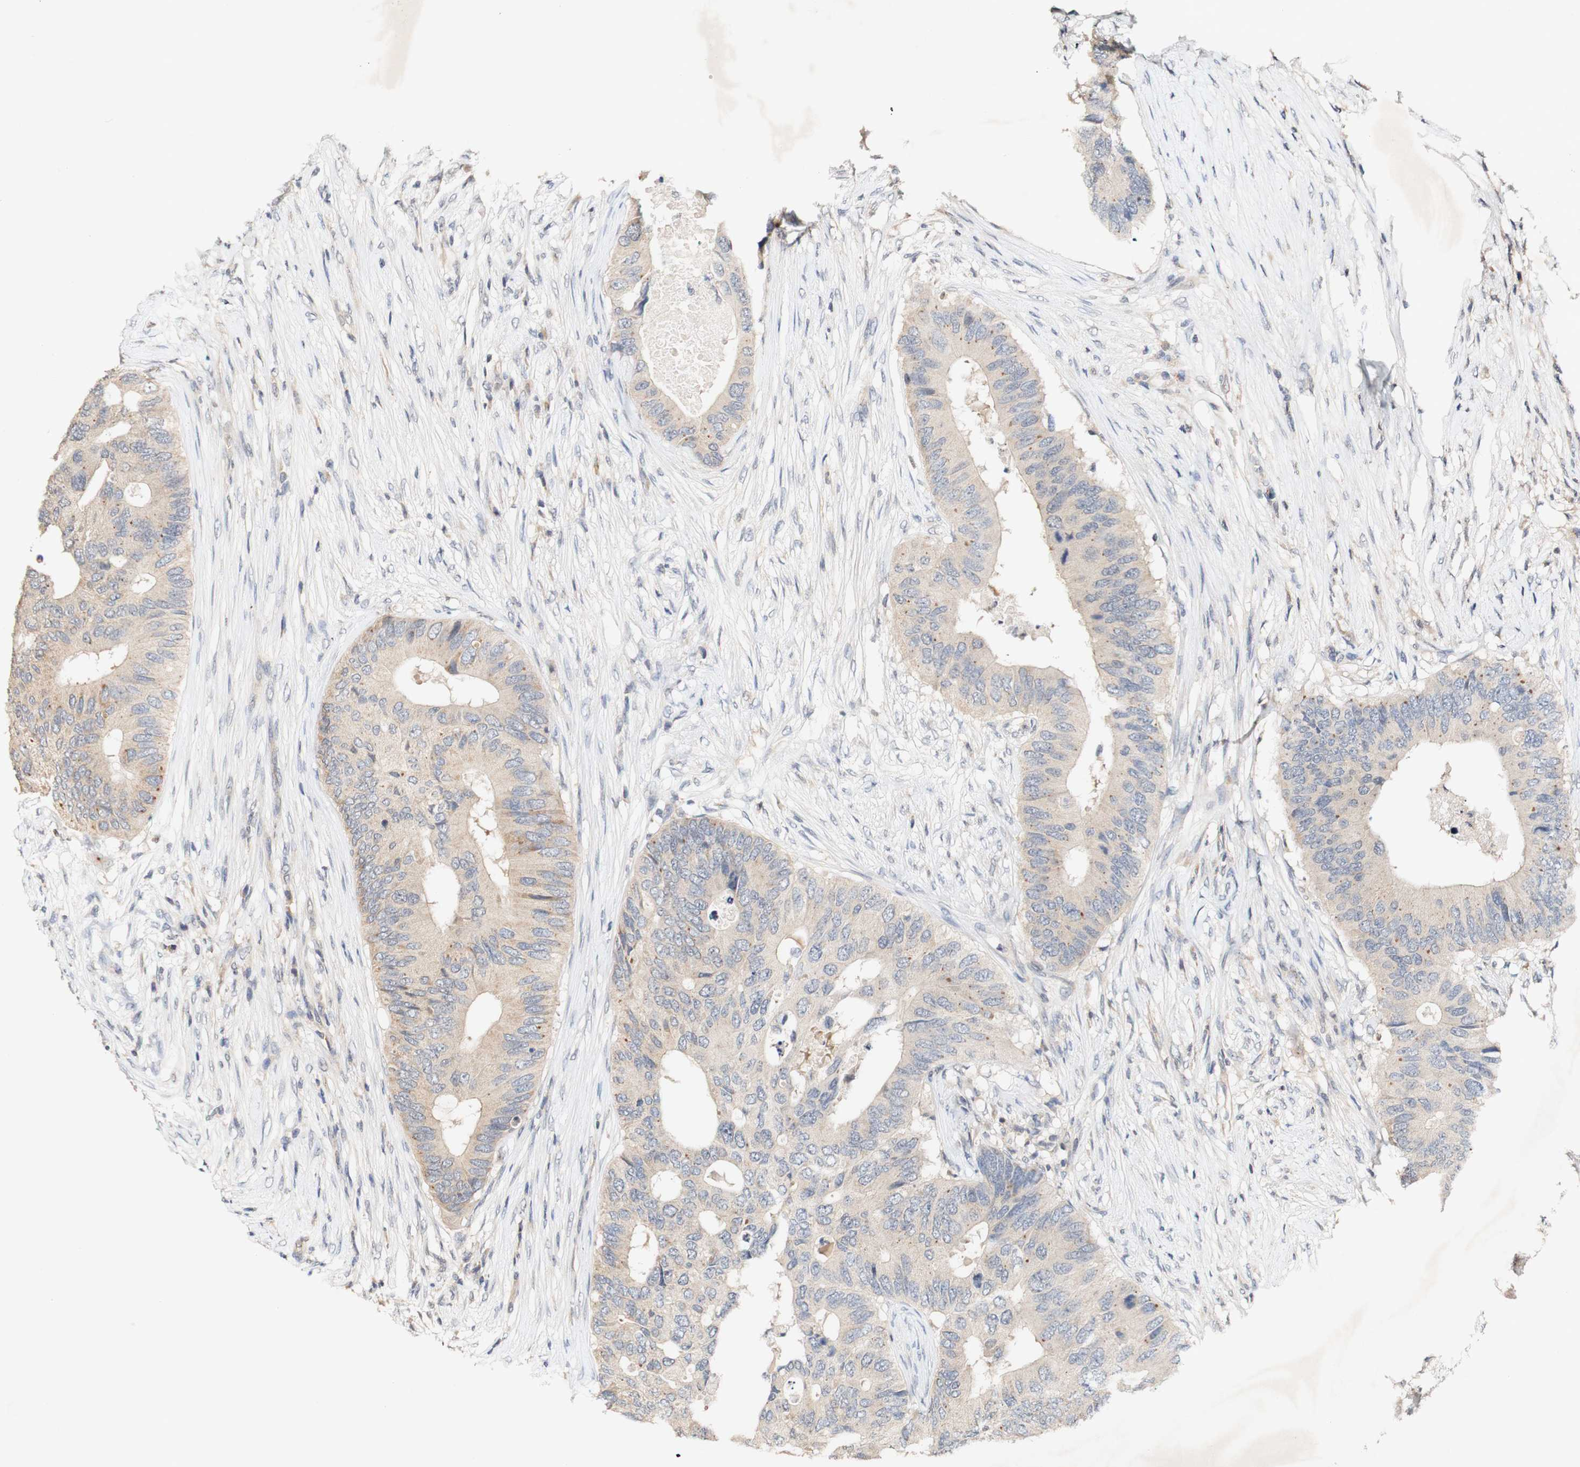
{"staining": {"intensity": "weak", "quantity": ">75%", "location": "cytoplasmic/membranous"}, "tissue": "colorectal cancer", "cell_type": "Tumor cells", "image_type": "cancer", "snomed": [{"axis": "morphology", "description": "Adenocarcinoma, NOS"}, {"axis": "topography", "description": "Colon"}], "caption": "The immunohistochemical stain highlights weak cytoplasmic/membranous expression in tumor cells of colorectal cancer (adenocarcinoma) tissue.", "gene": "PIN1", "patient": {"sex": "male", "age": 71}}